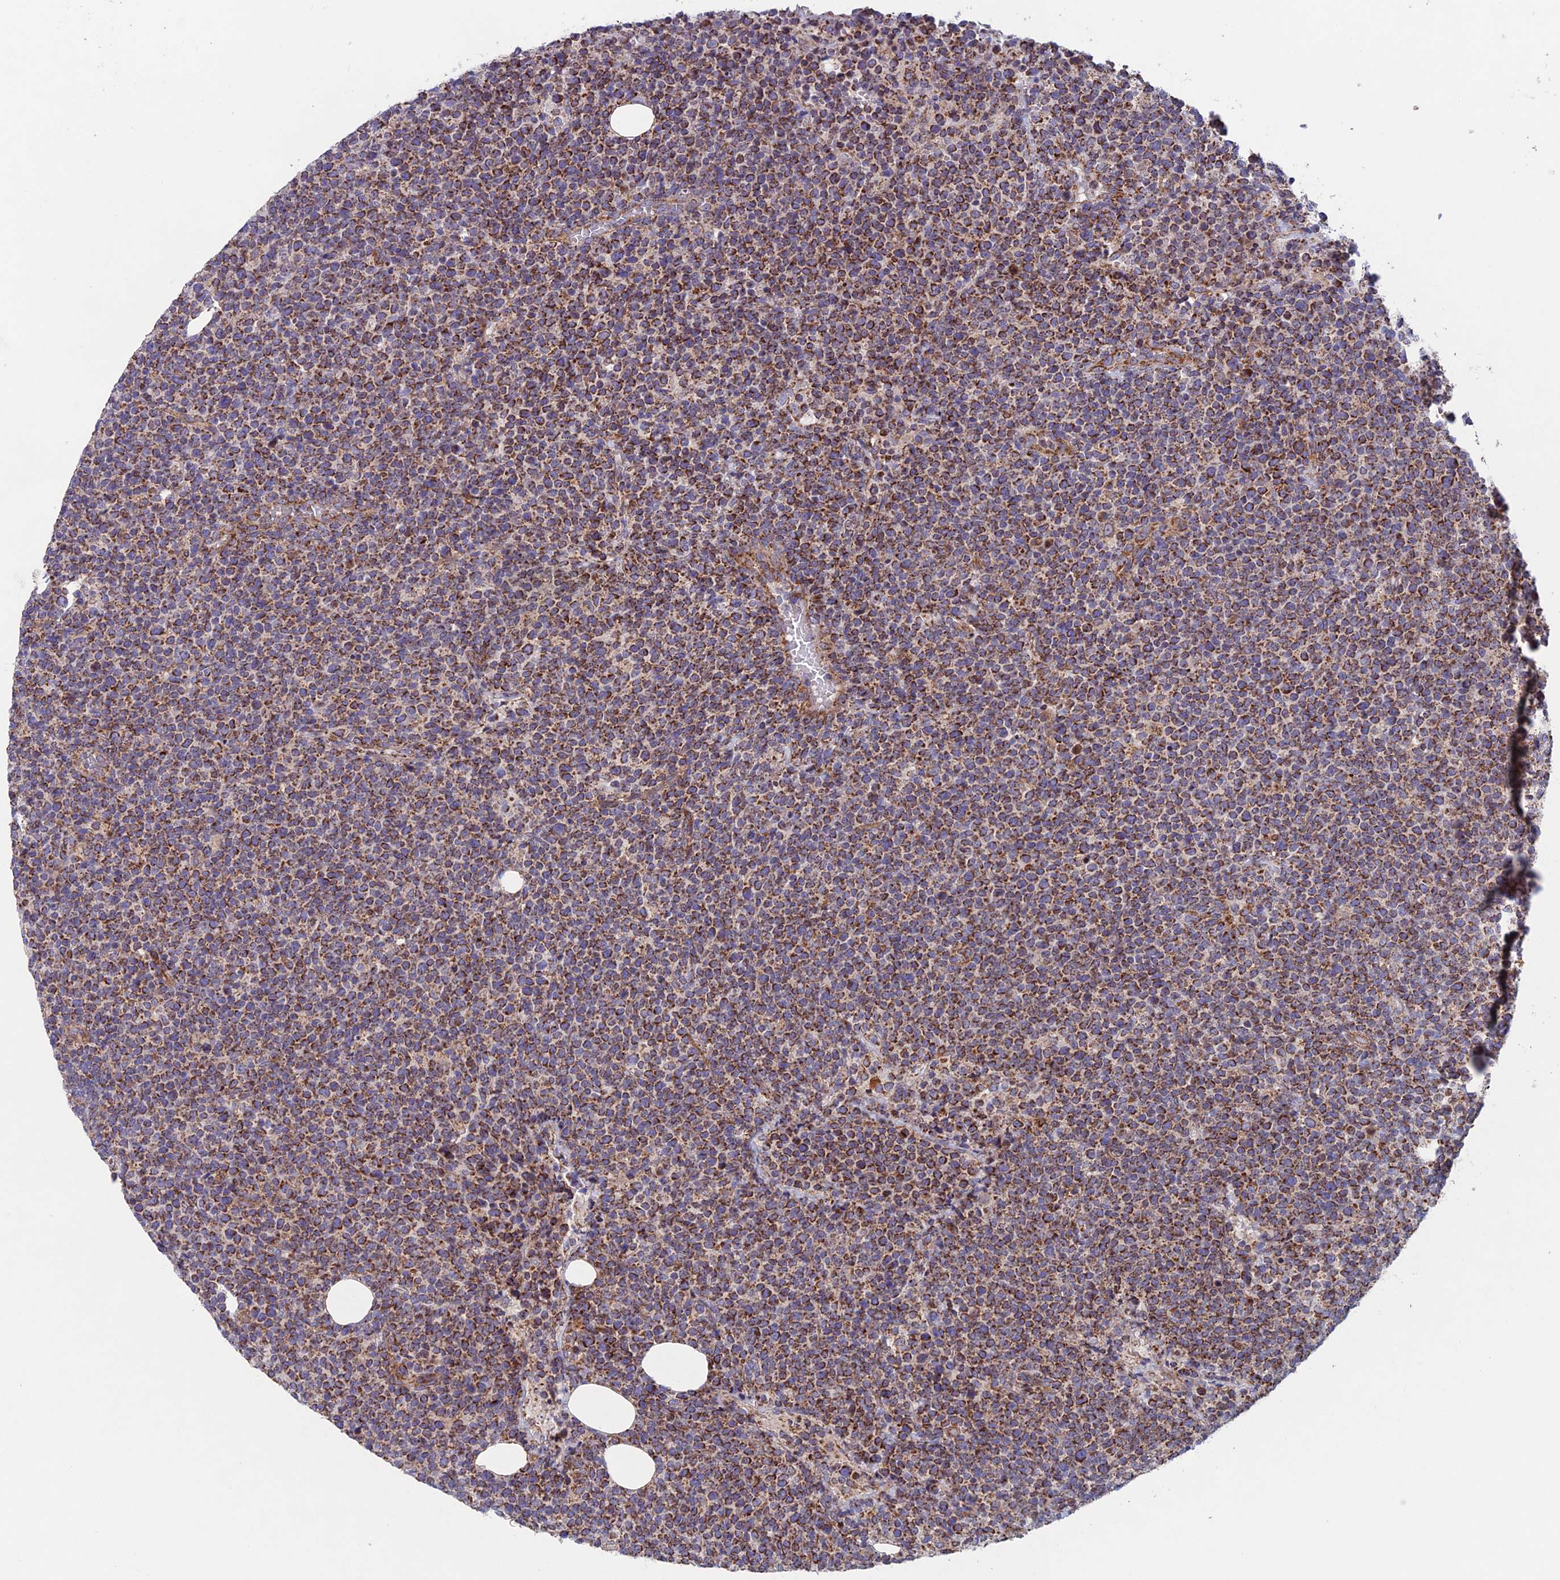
{"staining": {"intensity": "moderate", "quantity": ">75%", "location": "cytoplasmic/membranous"}, "tissue": "lymphoma", "cell_type": "Tumor cells", "image_type": "cancer", "snomed": [{"axis": "morphology", "description": "Malignant lymphoma, non-Hodgkin's type, High grade"}, {"axis": "topography", "description": "Lymph node"}], "caption": "Protein expression analysis of lymphoma exhibits moderate cytoplasmic/membranous expression in about >75% of tumor cells. The protein is stained brown, and the nuclei are stained in blue (DAB IHC with brightfield microscopy, high magnification).", "gene": "MRPL1", "patient": {"sex": "male", "age": 61}}